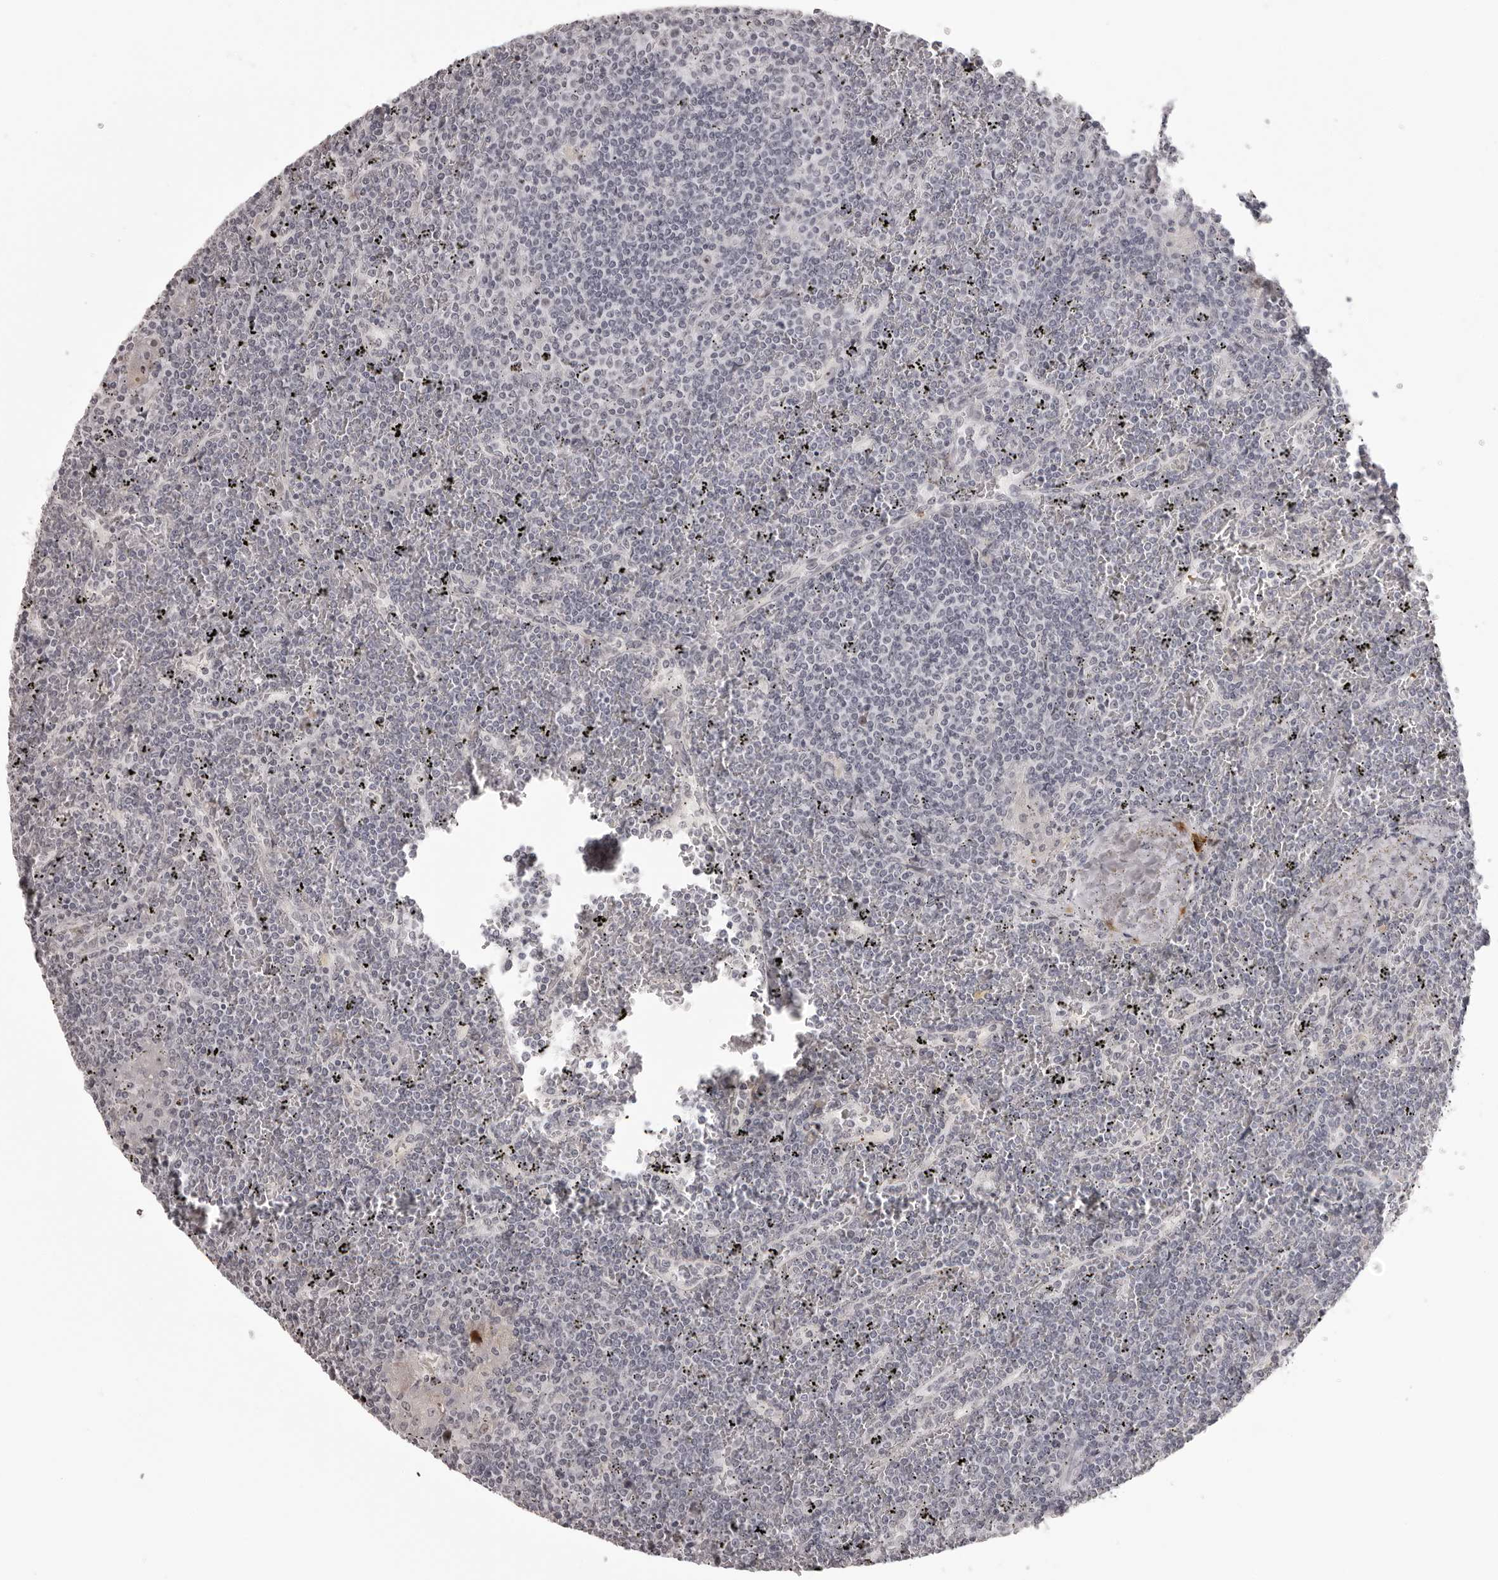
{"staining": {"intensity": "negative", "quantity": "none", "location": "none"}, "tissue": "lymphoma", "cell_type": "Tumor cells", "image_type": "cancer", "snomed": [{"axis": "morphology", "description": "Malignant lymphoma, non-Hodgkin's type, Low grade"}, {"axis": "topography", "description": "Spleen"}], "caption": "Tumor cells show no significant expression in lymphoma. (Brightfield microscopy of DAB immunohistochemistry at high magnification).", "gene": "HELZ", "patient": {"sex": "female", "age": 19}}